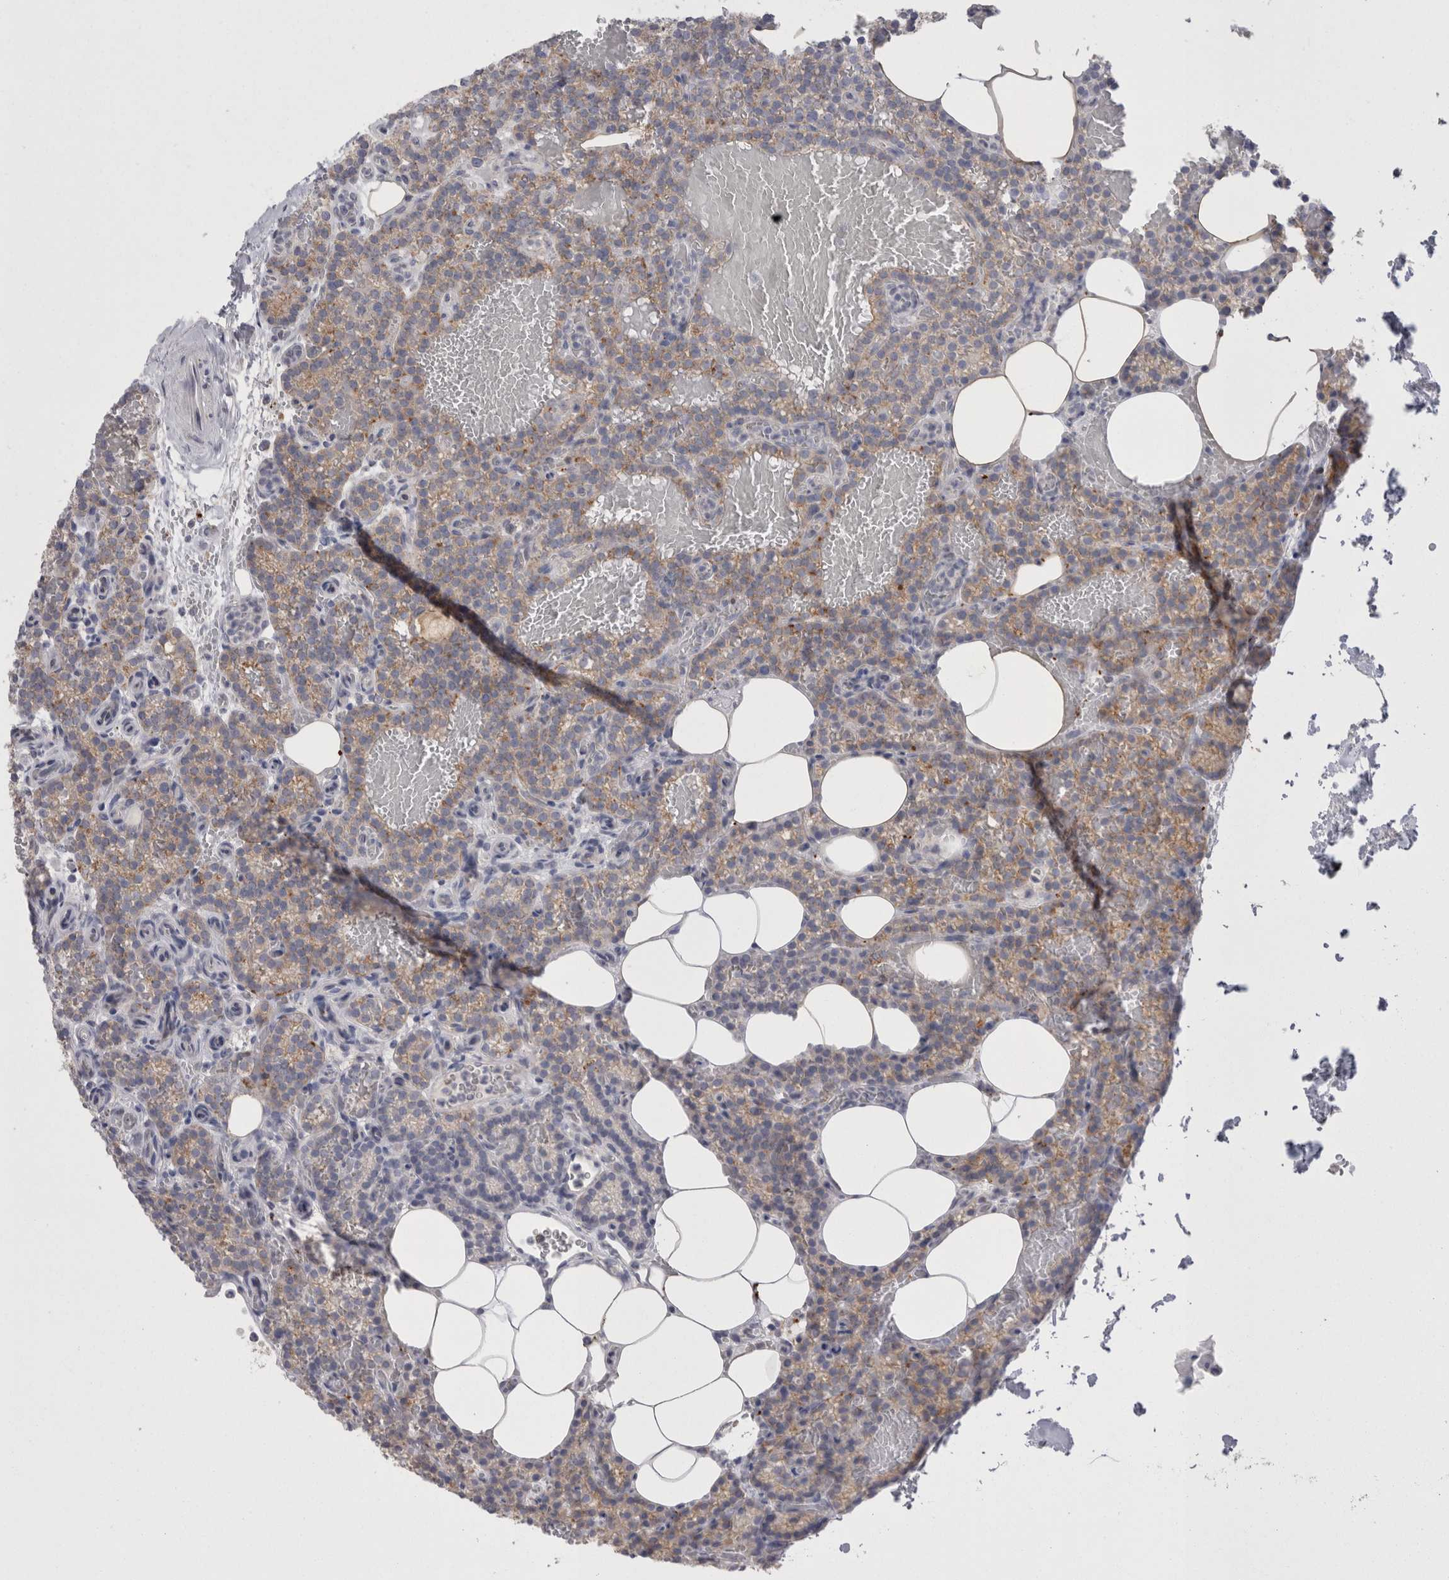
{"staining": {"intensity": "moderate", "quantity": "<25%", "location": "cytoplasmic/membranous"}, "tissue": "parathyroid gland", "cell_type": "Glandular cells", "image_type": "normal", "snomed": [{"axis": "morphology", "description": "Normal tissue, NOS"}, {"axis": "topography", "description": "Parathyroid gland"}], "caption": "A low amount of moderate cytoplasmic/membranous staining is appreciated in approximately <25% of glandular cells in normal parathyroid gland.", "gene": "EPDR1", "patient": {"sex": "male", "age": 58}}